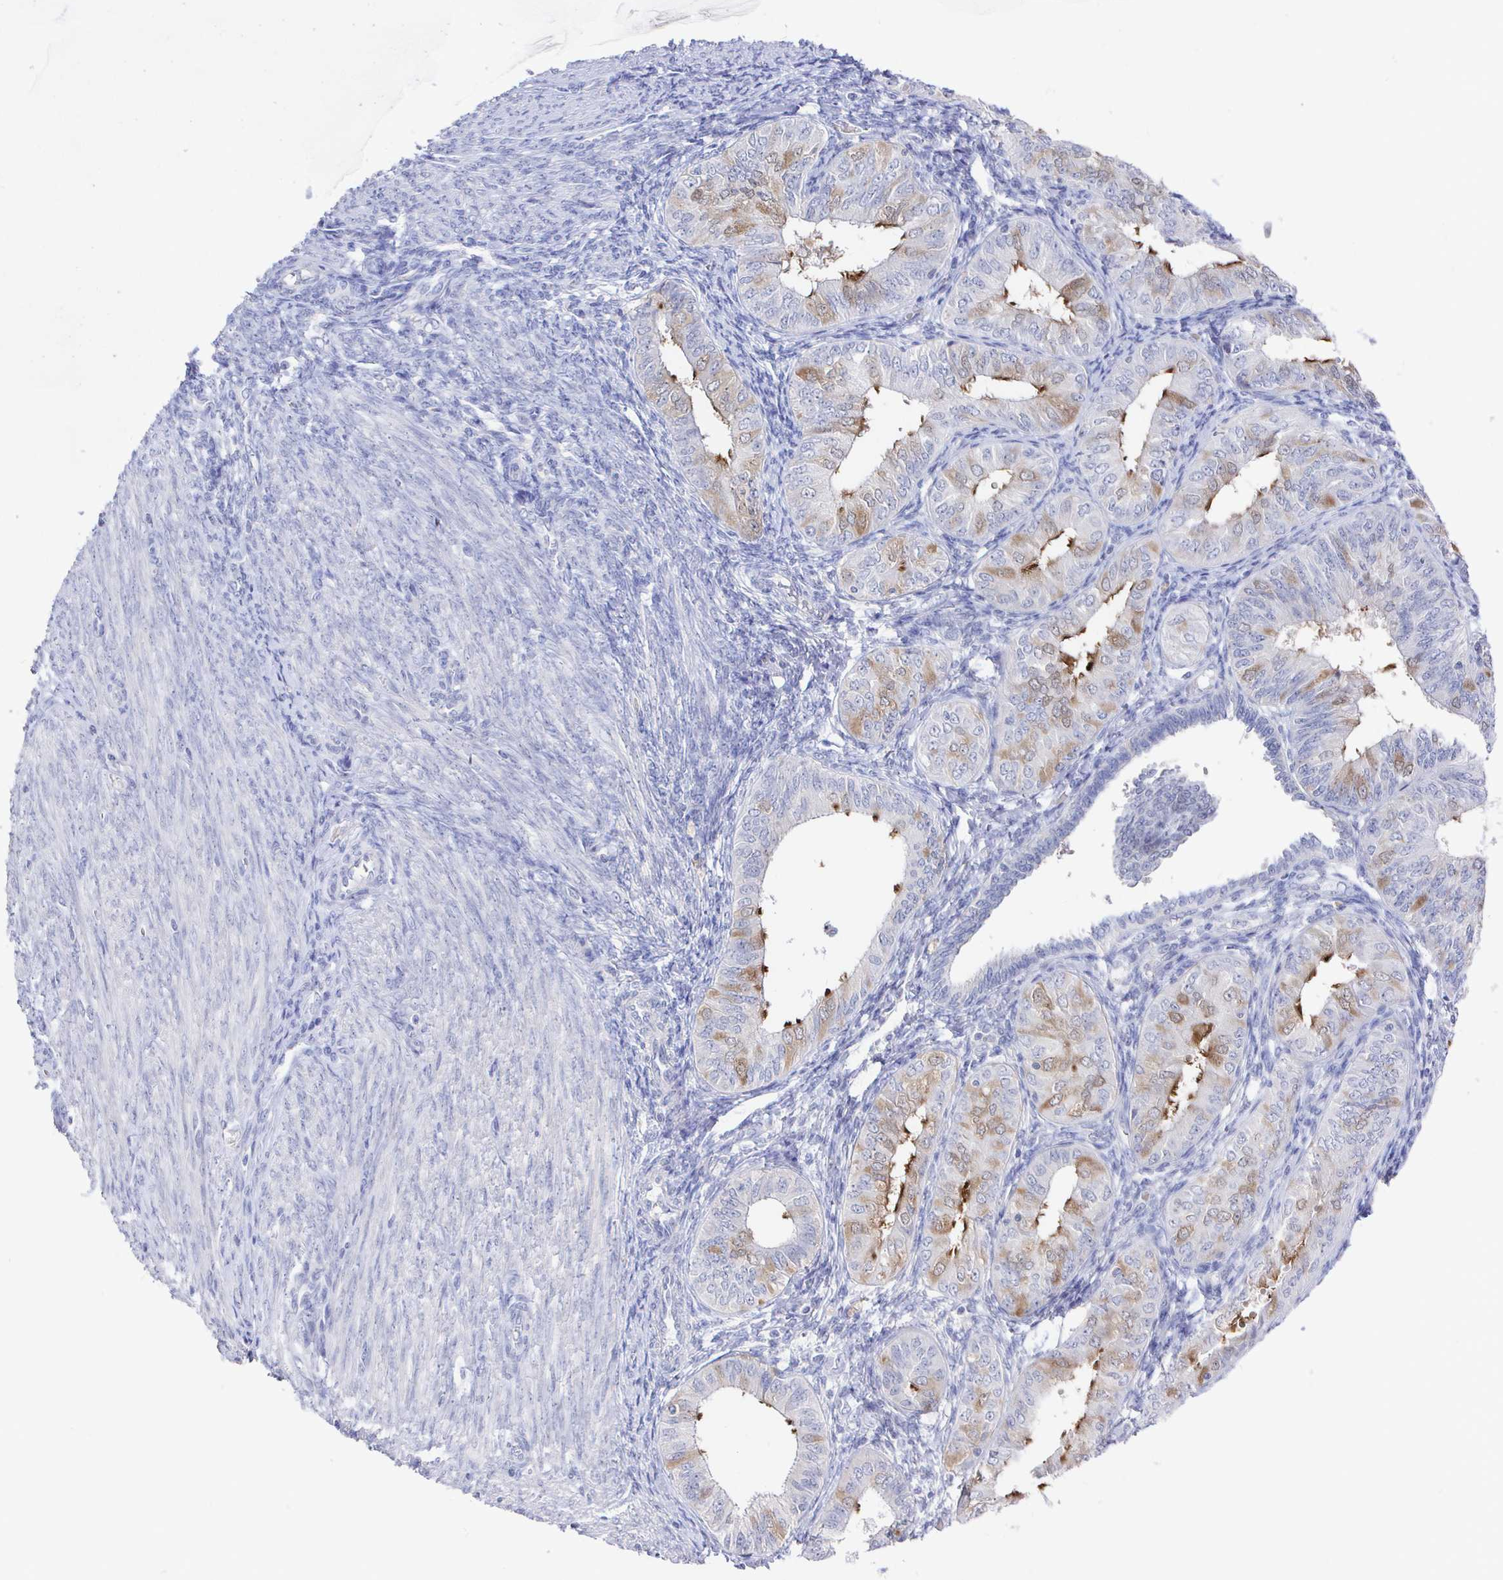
{"staining": {"intensity": "strong", "quantity": "<25%", "location": "cytoplasmic/membranous"}, "tissue": "endometrial cancer", "cell_type": "Tumor cells", "image_type": "cancer", "snomed": [{"axis": "morphology", "description": "Adenocarcinoma, NOS"}, {"axis": "topography", "description": "Endometrium"}], "caption": "High-power microscopy captured an immunohistochemistry (IHC) micrograph of endometrial cancer (adenocarcinoma), revealing strong cytoplasmic/membranous staining in approximately <25% of tumor cells.", "gene": "LRRC23", "patient": {"sex": "female", "age": 58}}